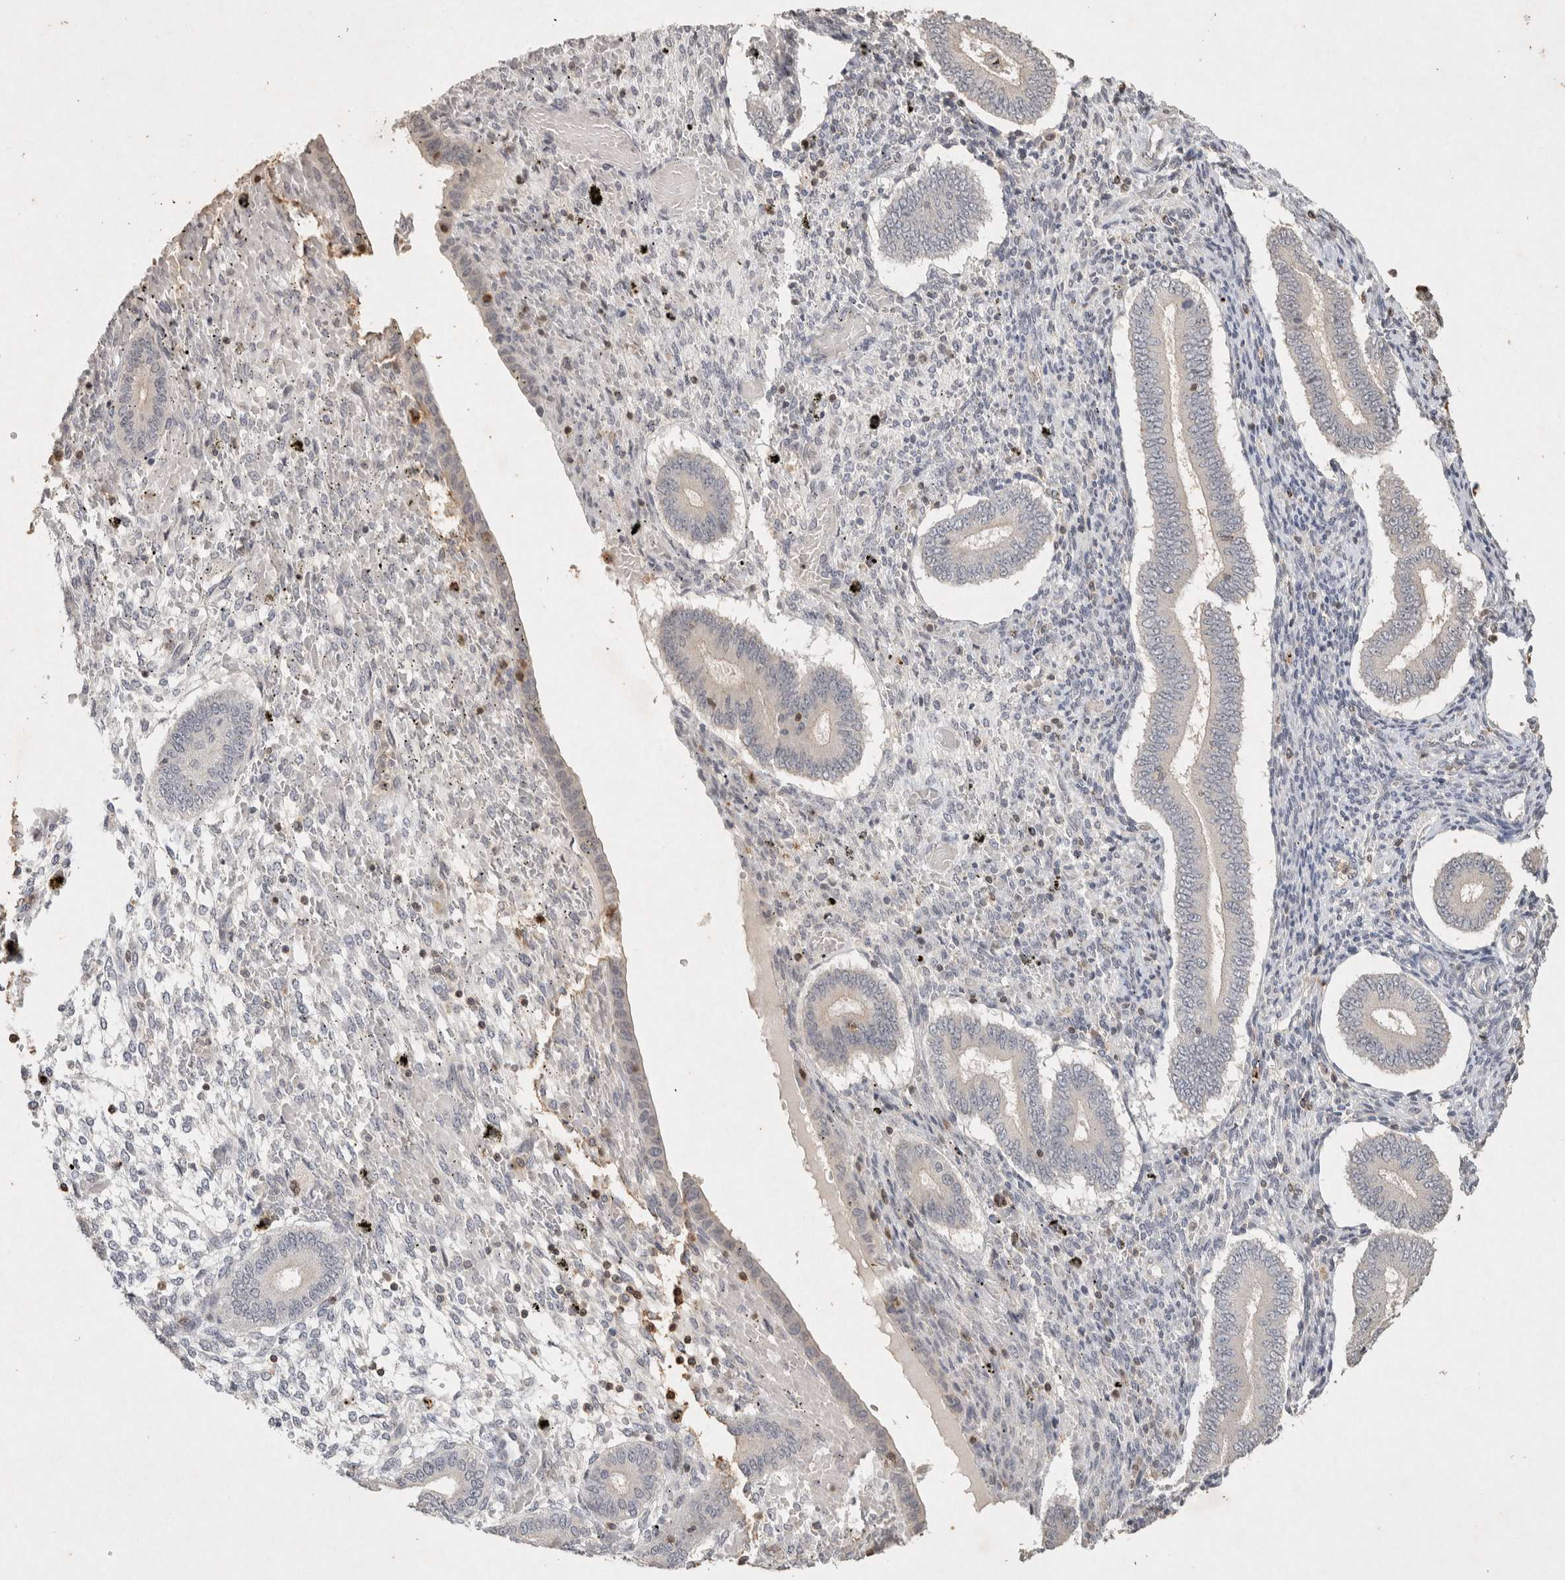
{"staining": {"intensity": "negative", "quantity": "none", "location": "none"}, "tissue": "endometrium", "cell_type": "Cells in endometrial stroma", "image_type": "normal", "snomed": [{"axis": "morphology", "description": "Normal tissue, NOS"}, {"axis": "topography", "description": "Endometrium"}], "caption": "High magnification brightfield microscopy of benign endometrium stained with DAB (brown) and counterstained with hematoxylin (blue): cells in endometrial stroma show no significant expression. Nuclei are stained in blue.", "gene": "RAC2", "patient": {"sex": "female", "age": 42}}